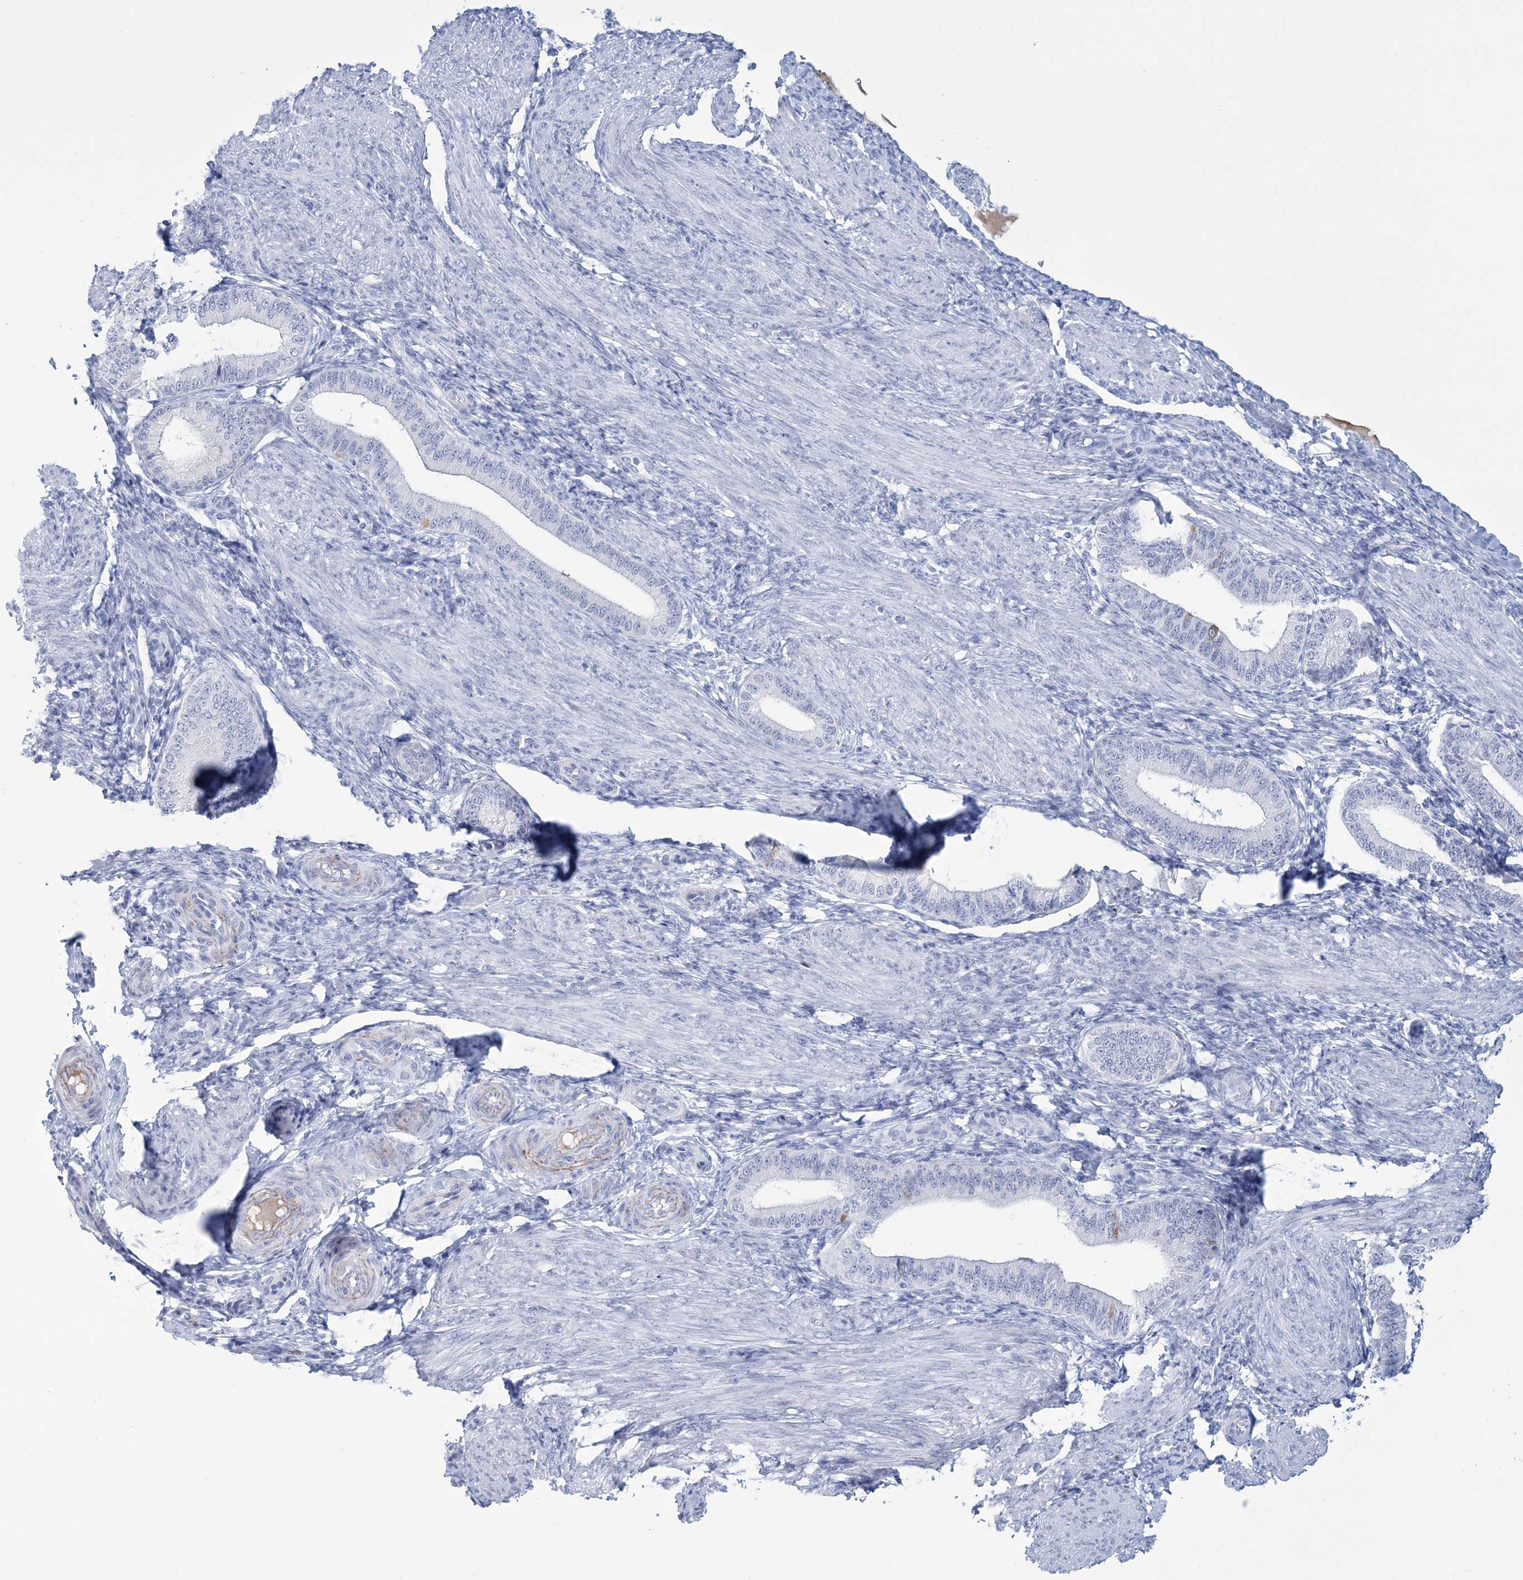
{"staining": {"intensity": "negative", "quantity": "none", "location": "none"}, "tissue": "endometrium", "cell_type": "Cells in endometrial stroma", "image_type": "normal", "snomed": [{"axis": "morphology", "description": "Normal tissue, NOS"}, {"axis": "topography", "description": "Endometrium"}], "caption": "IHC of normal human endometrium displays no staining in cells in endometrial stroma.", "gene": "DPCD", "patient": {"sex": "female", "age": 39}}